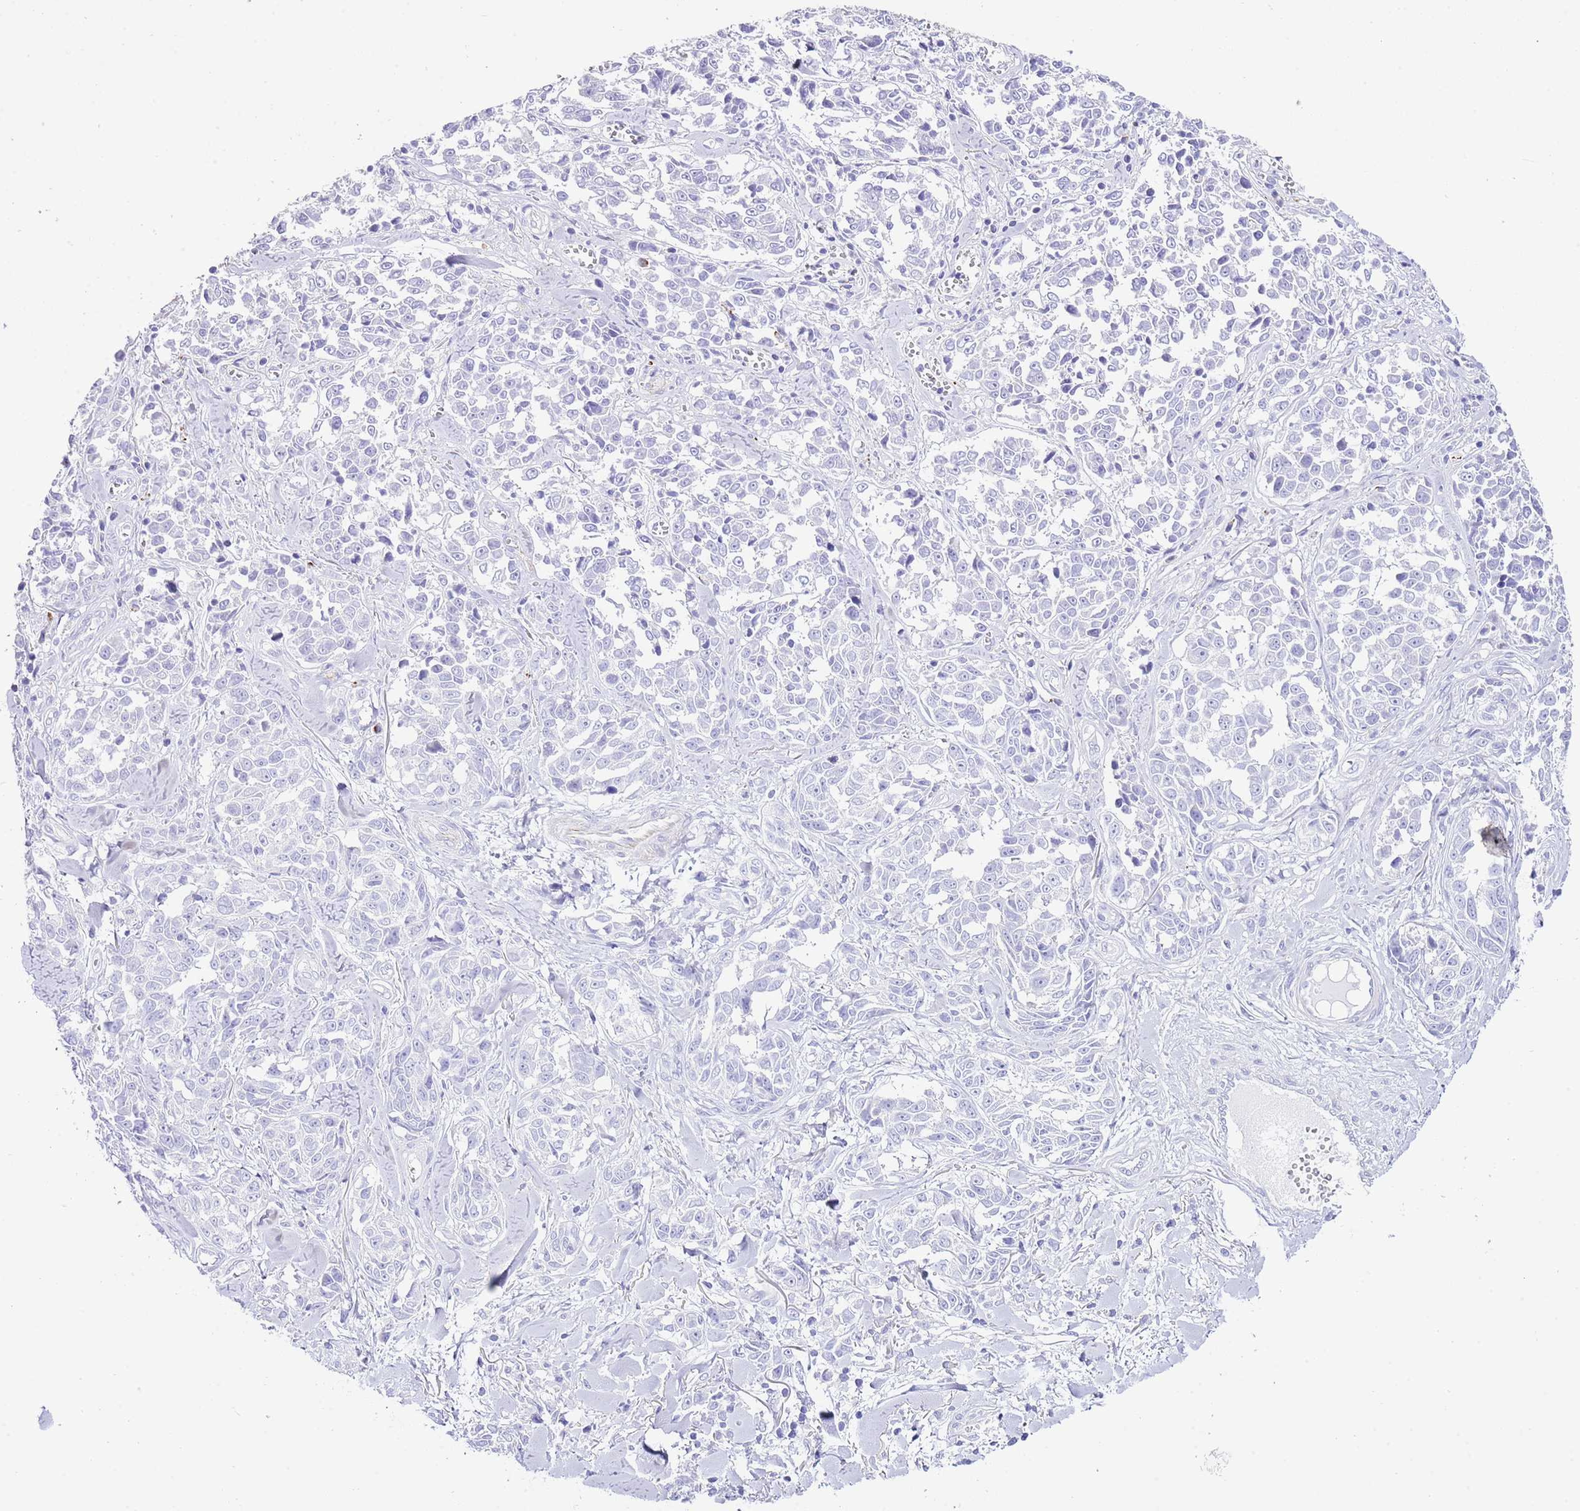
{"staining": {"intensity": "negative", "quantity": "none", "location": "none"}, "tissue": "melanoma", "cell_type": "Tumor cells", "image_type": "cancer", "snomed": [{"axis": "morphology", "description": "Malignant melanoma, NOS"}, {"axis": "topography", "description": "Skin"}], "caption": "DAB (3,3'-diaminobenzidine) immunohistochemical staining of human malignant melanoma displays no significant positivity in tumor cells.", "gene": "ALDH3A1", "patient": {"sex": "female", "age": 64}}